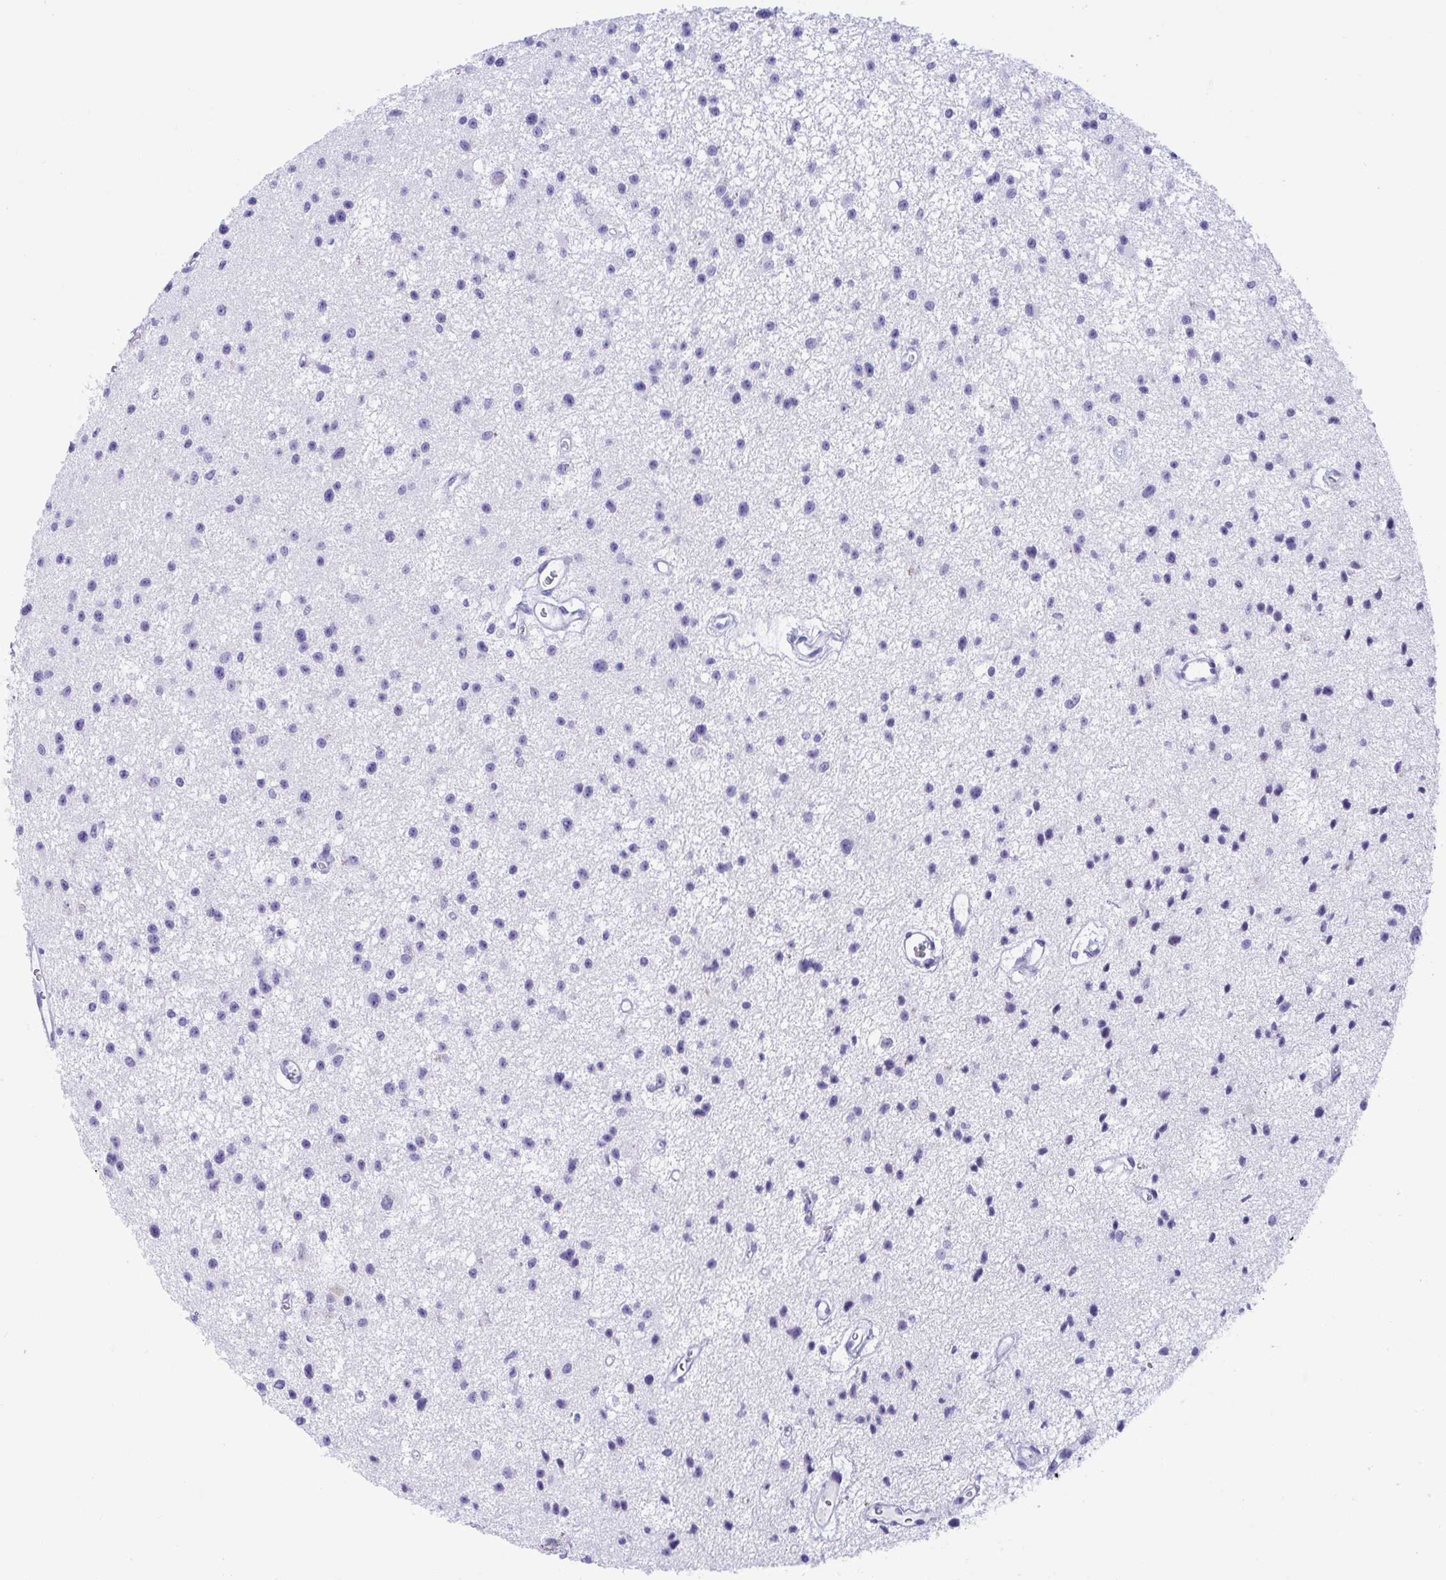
{"staining": {"intensity": "negative", "quantity": "none", "location": "none"}, "tissue": "glioma", "cell_type": "Tumor cells", "image_type": "cancer", "snomed": [{"axis": "morphology", "description": "Glioma, malignant, Low grade"}, {"axis": "topography", "description": "Brain"}], "caption": "Human glioma stained for a protein using IHC reveals no positivity in tumor cells.", "gene": "TMEM35A", "patient": {"sex": "male", "age": 43}}